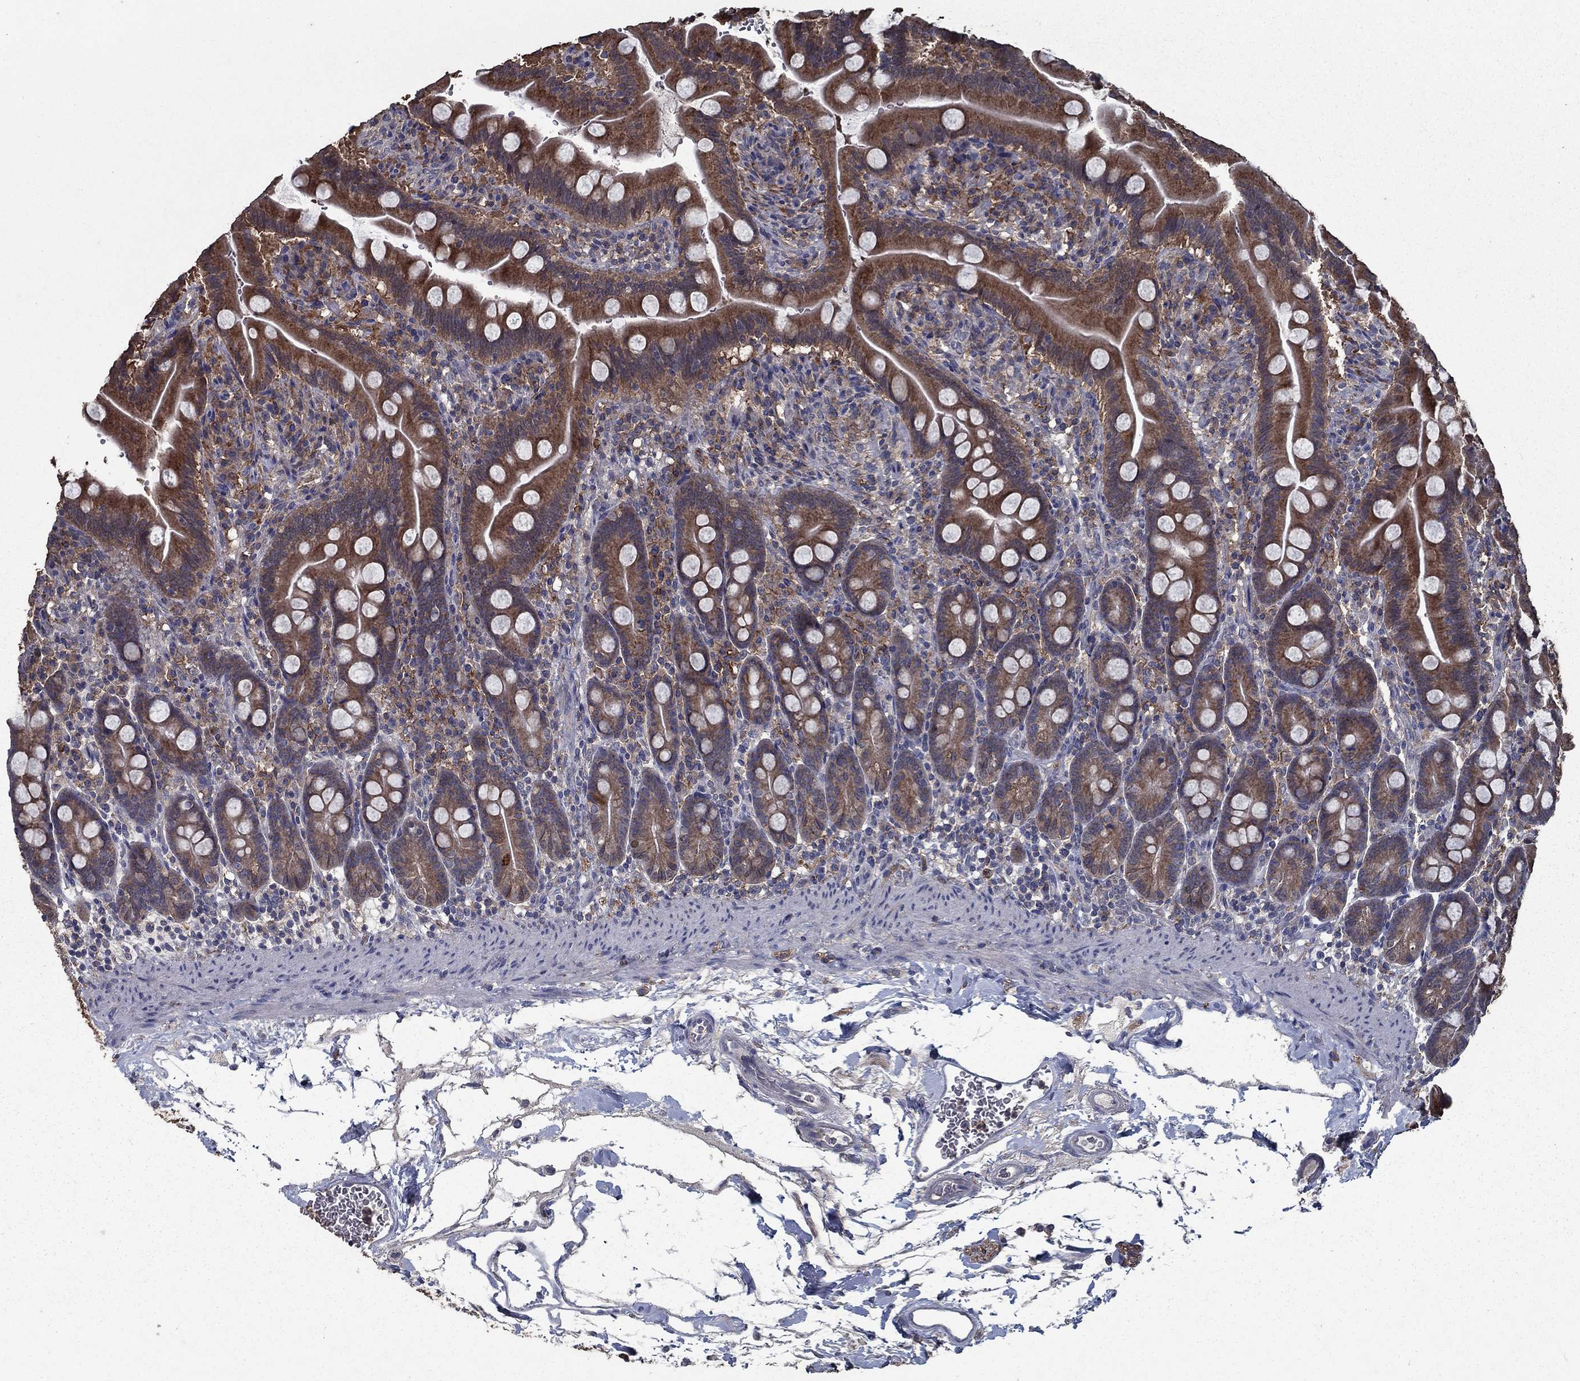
{"staining": {"intensity": "moderate", "quantity": ">75%", "location": "cytoplasmic/membranous"}, "tissue": "small intestine", "cell_type": "Glandular cells", "image_type": "normal", "snomed": [{"axis": "morphology", "description": "Normal tissue, NOS"}, {"axis": "topography", "description": "Small intestine"}], "caption": "A histopathology image of human small intestine stained for a protein shows moderate cytoplasmic/membranous brown staining in glandular cells. (DAB = brown stain, brightfield microscopy at high magnification).", "gene": "SLC44A1", "patient": {"sex": "female", "age": 44}}